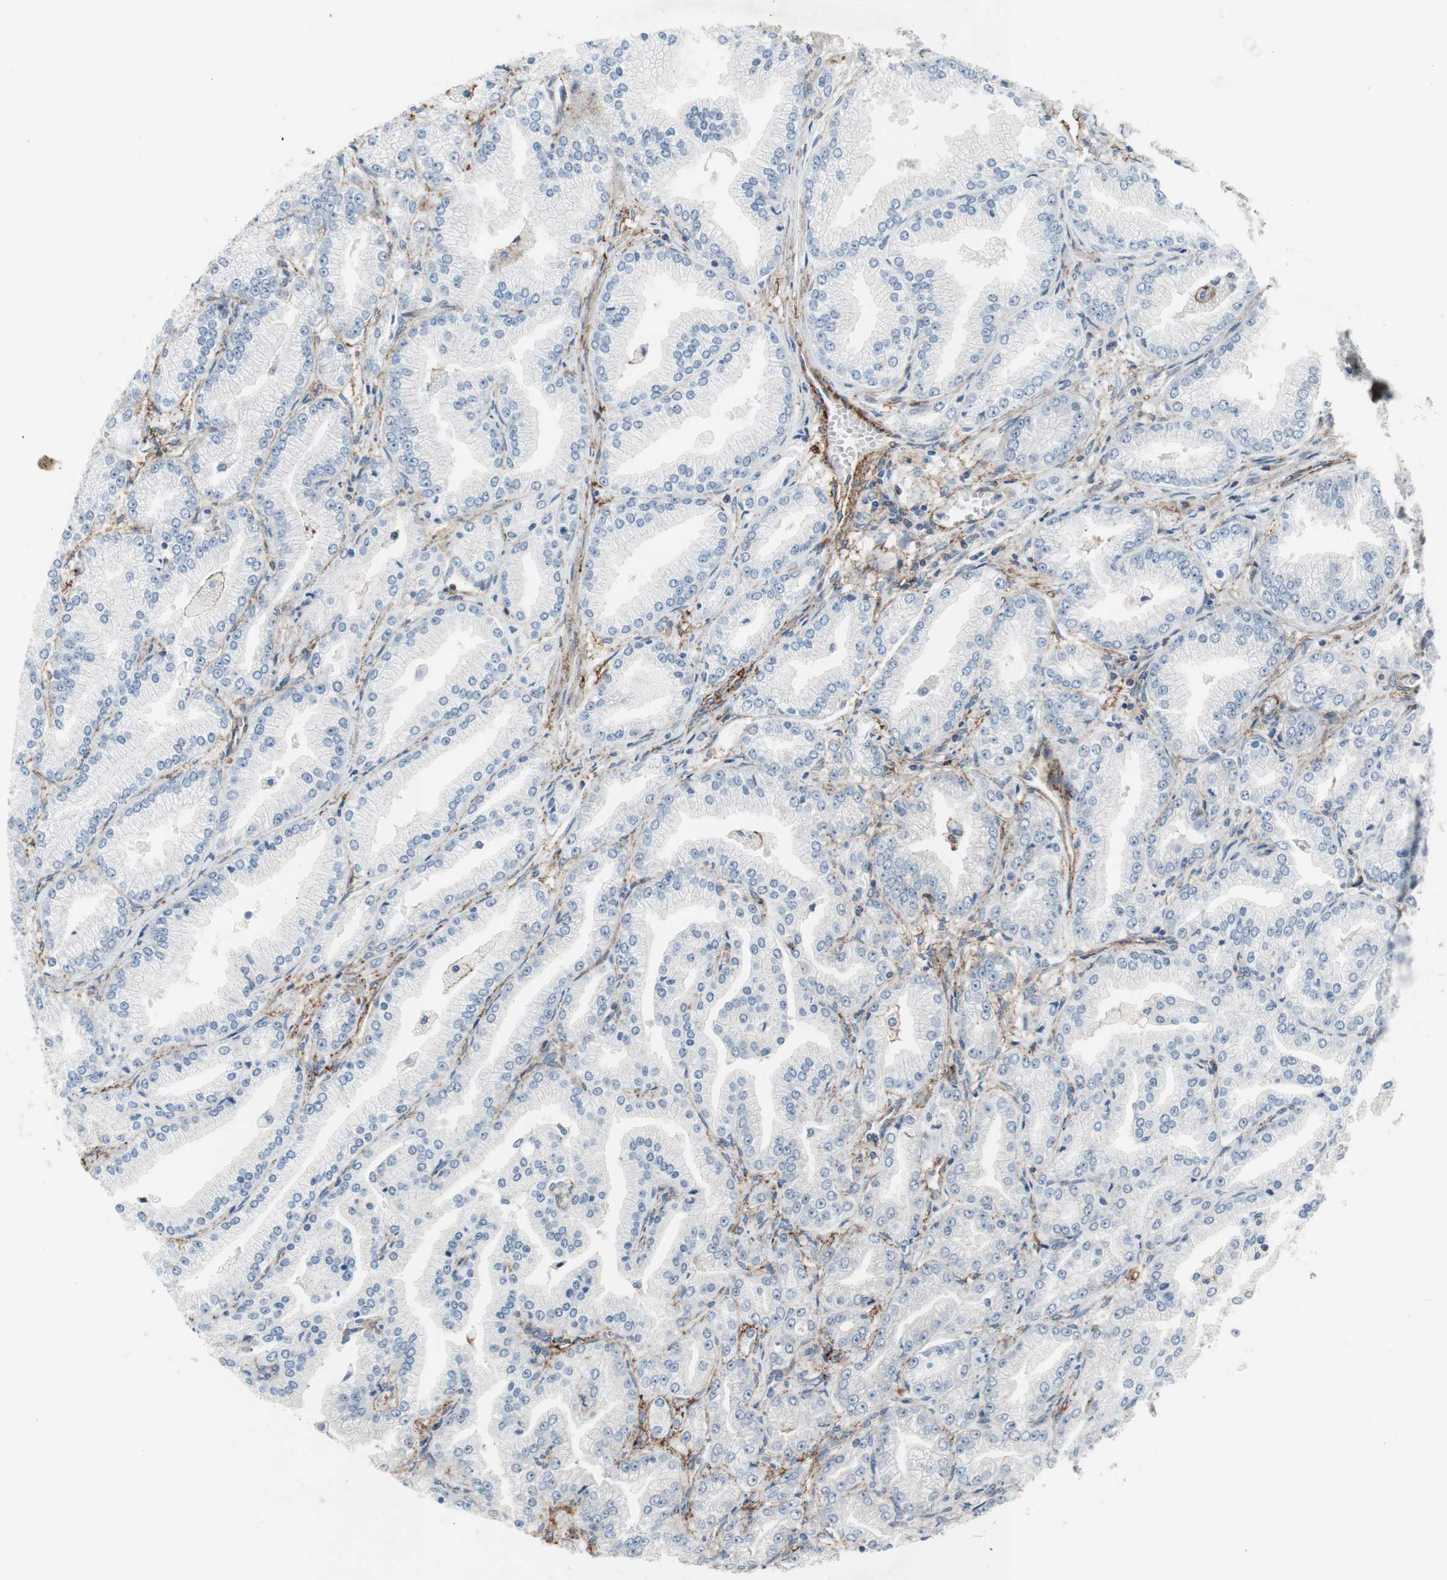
{"staining": {"intensity": "negative", "quantity": "none", "location": "none"}, "tissue": "prostate cancer", "cell_type": "Tumor cells", "image_type": "cancer", "snomed": [{"axis": "morphology", "description": "Adenocarcinoma, High grade"}, {"axis": "topography", "description": "Prostate"}], "caption": "Tumor cells show no significant positivity in high-grade adenocarcinoma (prostate). The staining is performed using DAB (3,3'-diaminobenzidine) brown chromogen with nuclei counter-stained in using hematoxylin.", "gene": "GRHL1", "patient": {"sex": "male", "age": 61}}